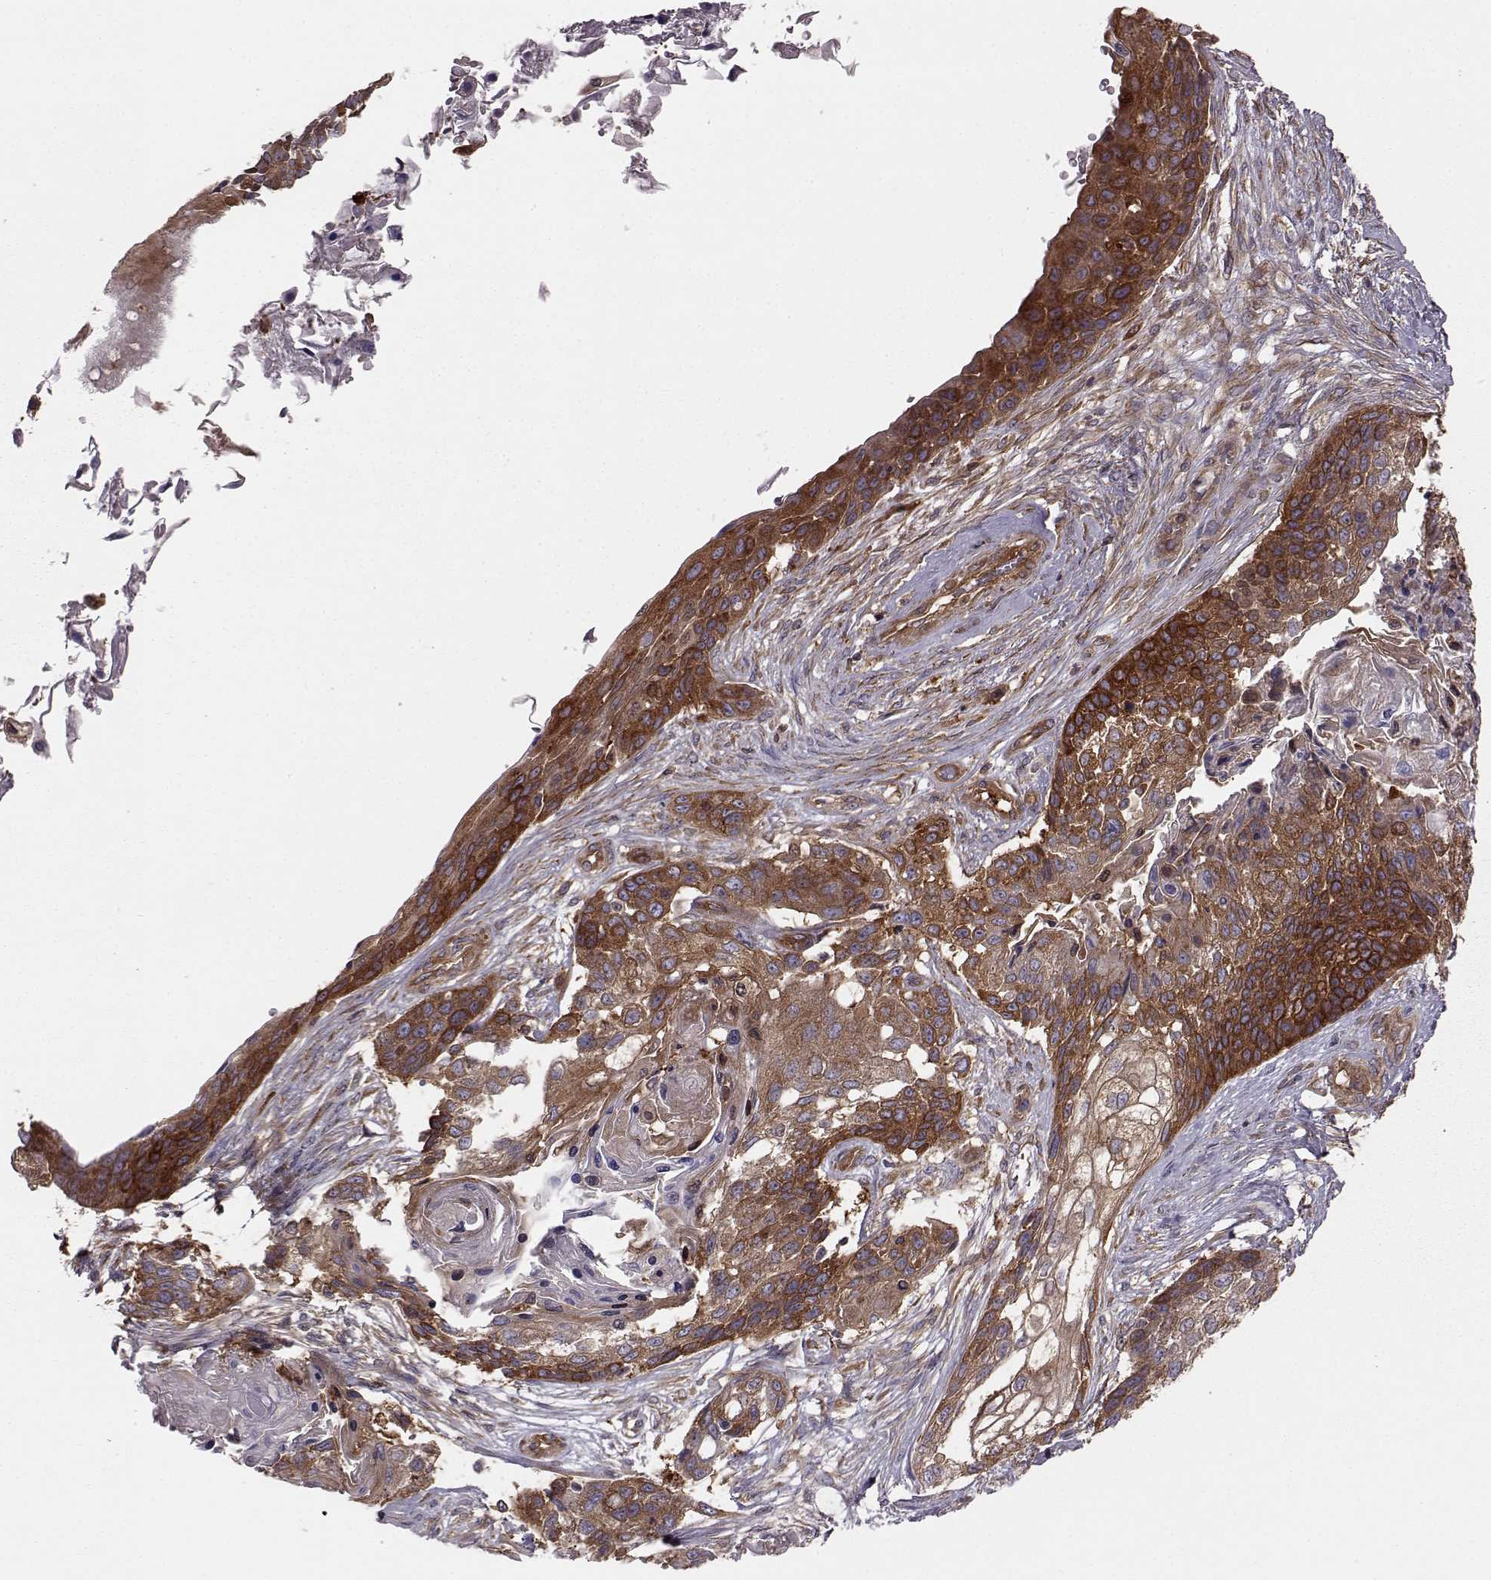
{"staining": {"intensity": "strong", "quantity": ">75%", "location": "cytoplasmic/membranous"}, "tissue": "lung cancer", "cell_type": "Tumor cells", "image_type": "cancer", "snomed": [{"axis": "morphology", "description": "Squamous cell carcinoma, NOS"}, {"axis": "topography", "description": "Lung"}], "caption": "An immunohistochemistry histopathology image of neoplastic tissue is shown. Protein staining in brown shows strong cytoplasmic/membranous positivity in lung cancer (squamous cell carcinoma) within tumor cells.", "gene": "RABGAP1", "patient": {"sex": "male", "age": 69}}